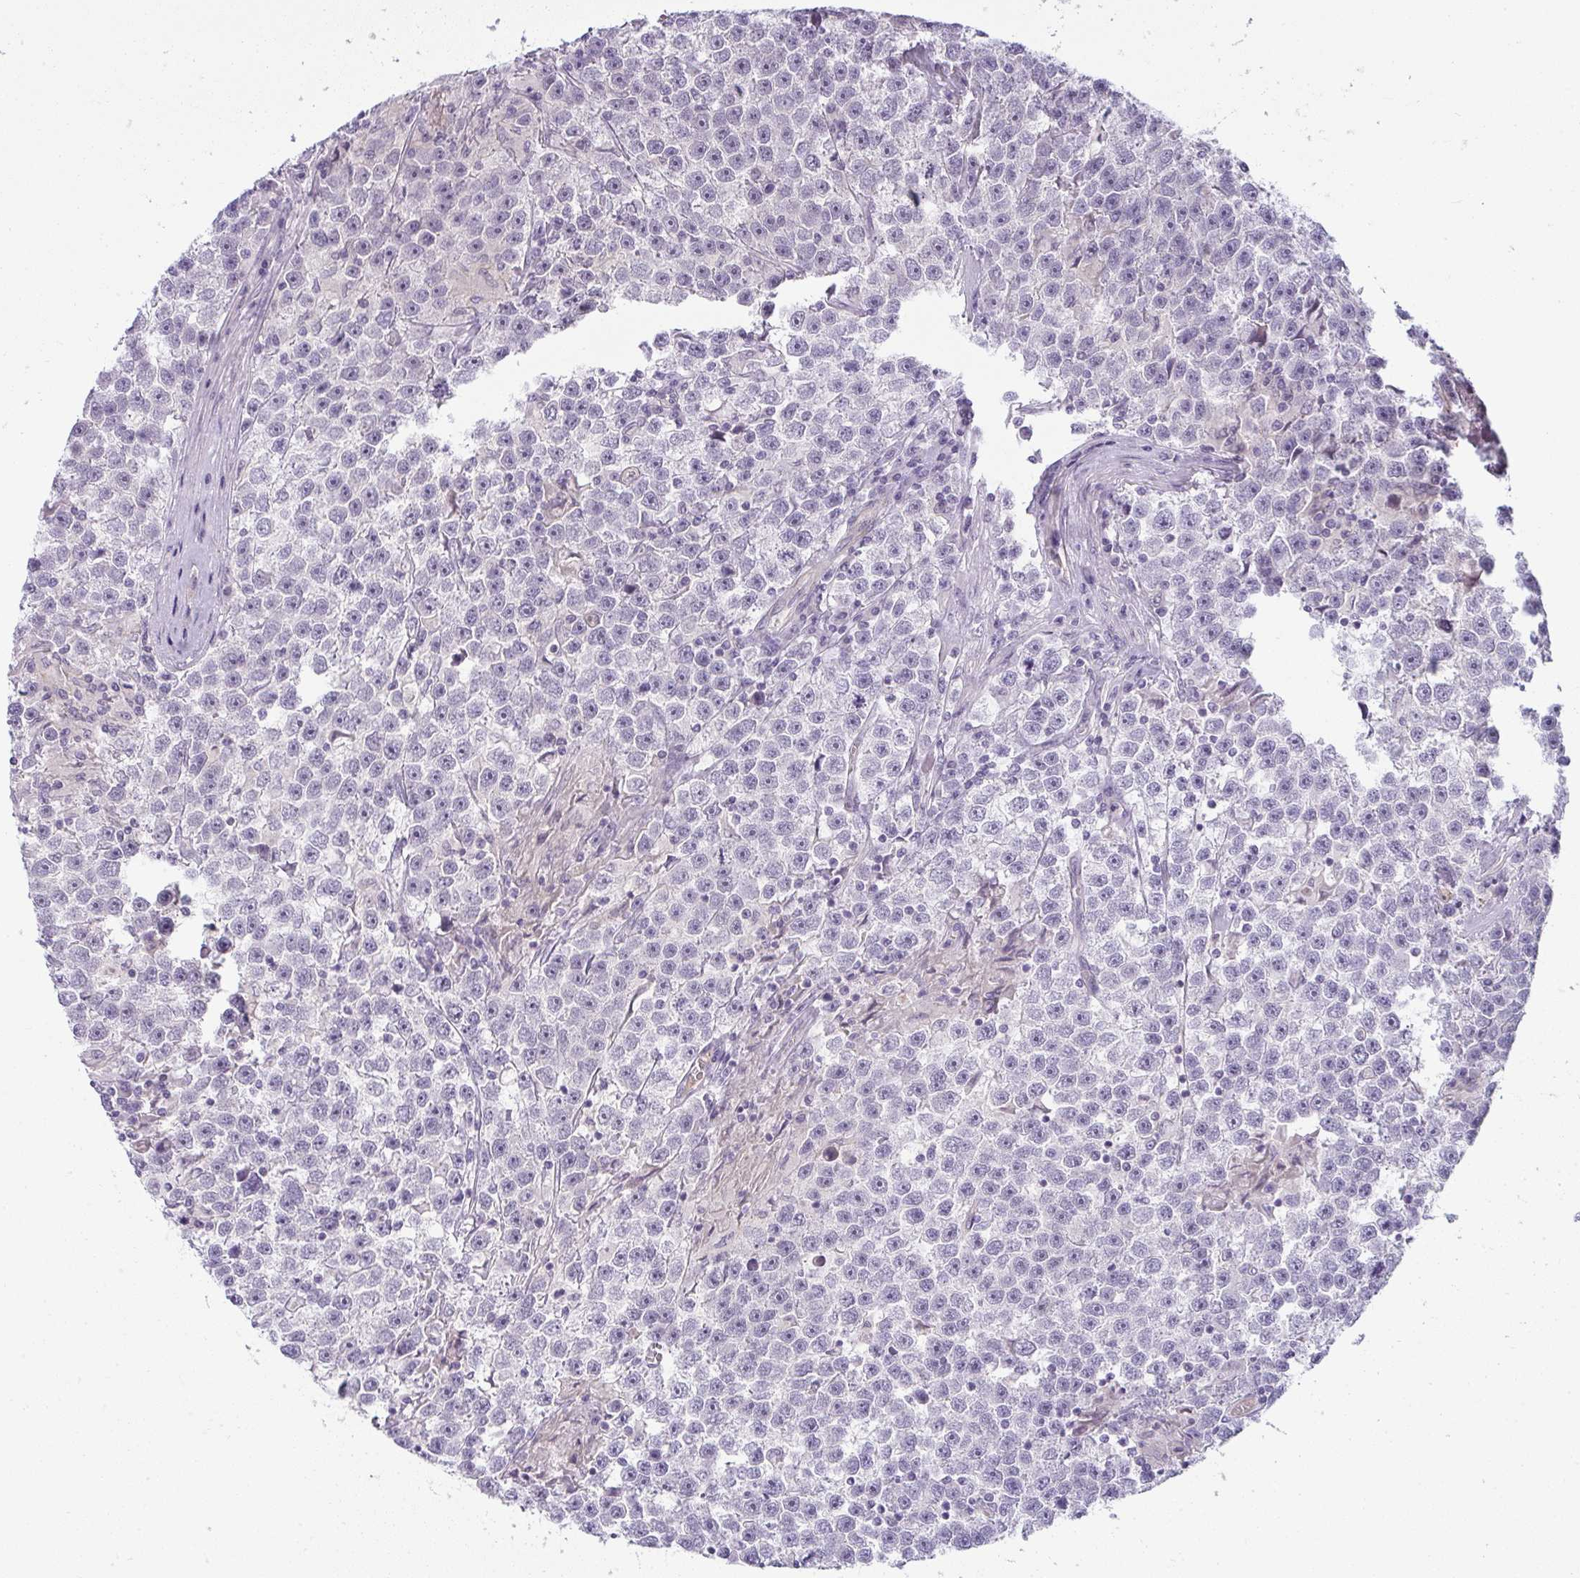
{"staining": {"intensity": "negative", "quantity": "none", "location": "none"}, "tissue": "testis cancer", "cell_type": "Tumor cells", "image_type": "cancer", "snomed": [{"axis": "morphology", "description": "Seminoma, NOS"}, {"axis": "topography", "description": "Testis"}], "caption": "High magnification brightfield microscopy of testis cancer (seminoma) stained with DAB (3,3'-diaminobenzidine) (brown) and counterstained with hematoxylin (blue): tumor cells show no significant positivity.", "gene": "DZIP1", "patient": {"sex": "male", "age": 31}}